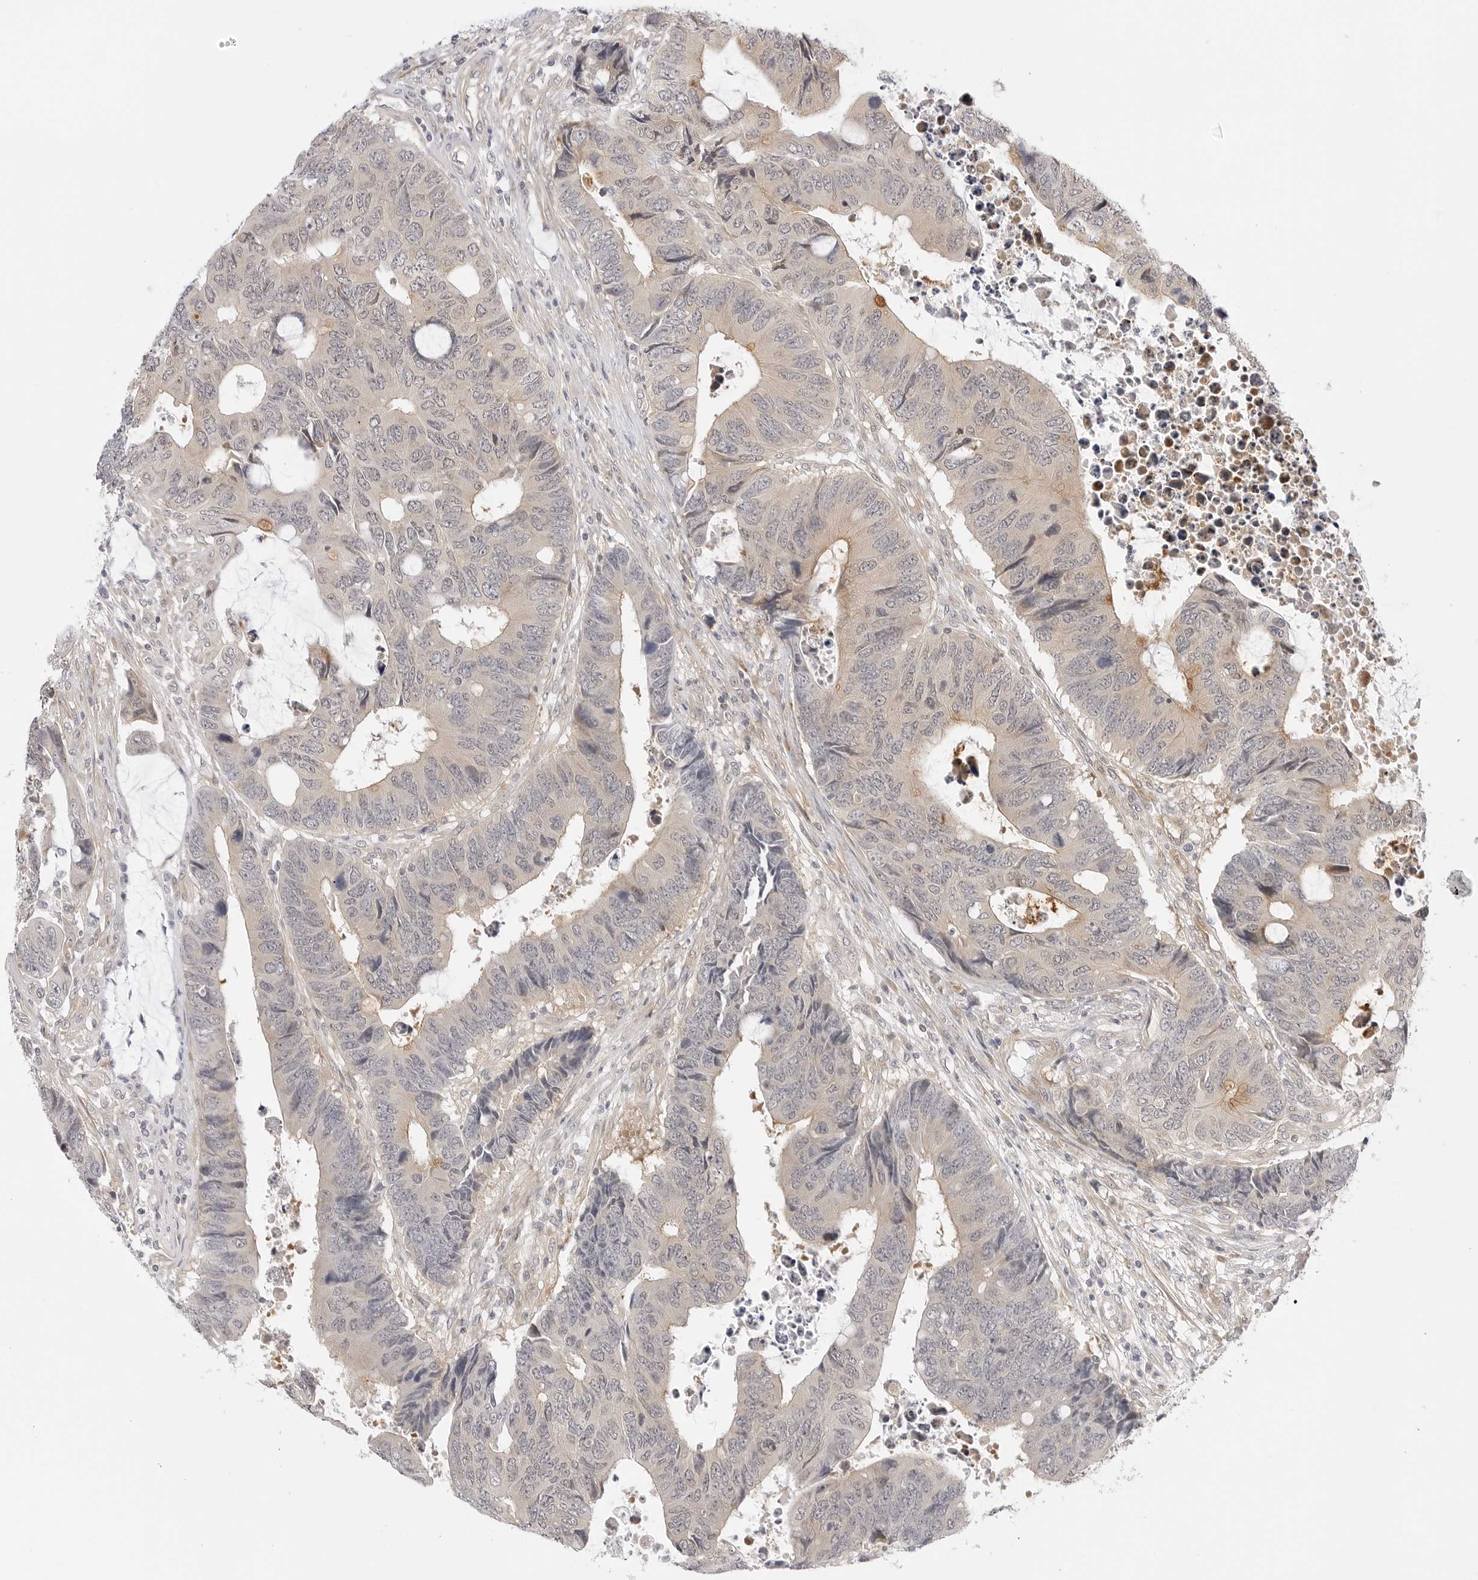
{"staining": {"intensity": "weak", "quantity": "<25%", "location": "cytoplasmic/membranous"}, "tissue": "colorectal cancer", "cell_type": "Tumor cells", "image_type": "cancer", "snomed": [{"axis": "morphology", "description": "Adenocarcinoma, NOS"}, {"axis": "topography", "description": "Rectum"}], "caption": "A high-resolution image shows immunohistochemistry staining of adenocarcinoma (colorectal), which reveals no significant positivity in tumor cells.", "gene": "TCP1", "patient": {"sex": "male", "age": 84}}